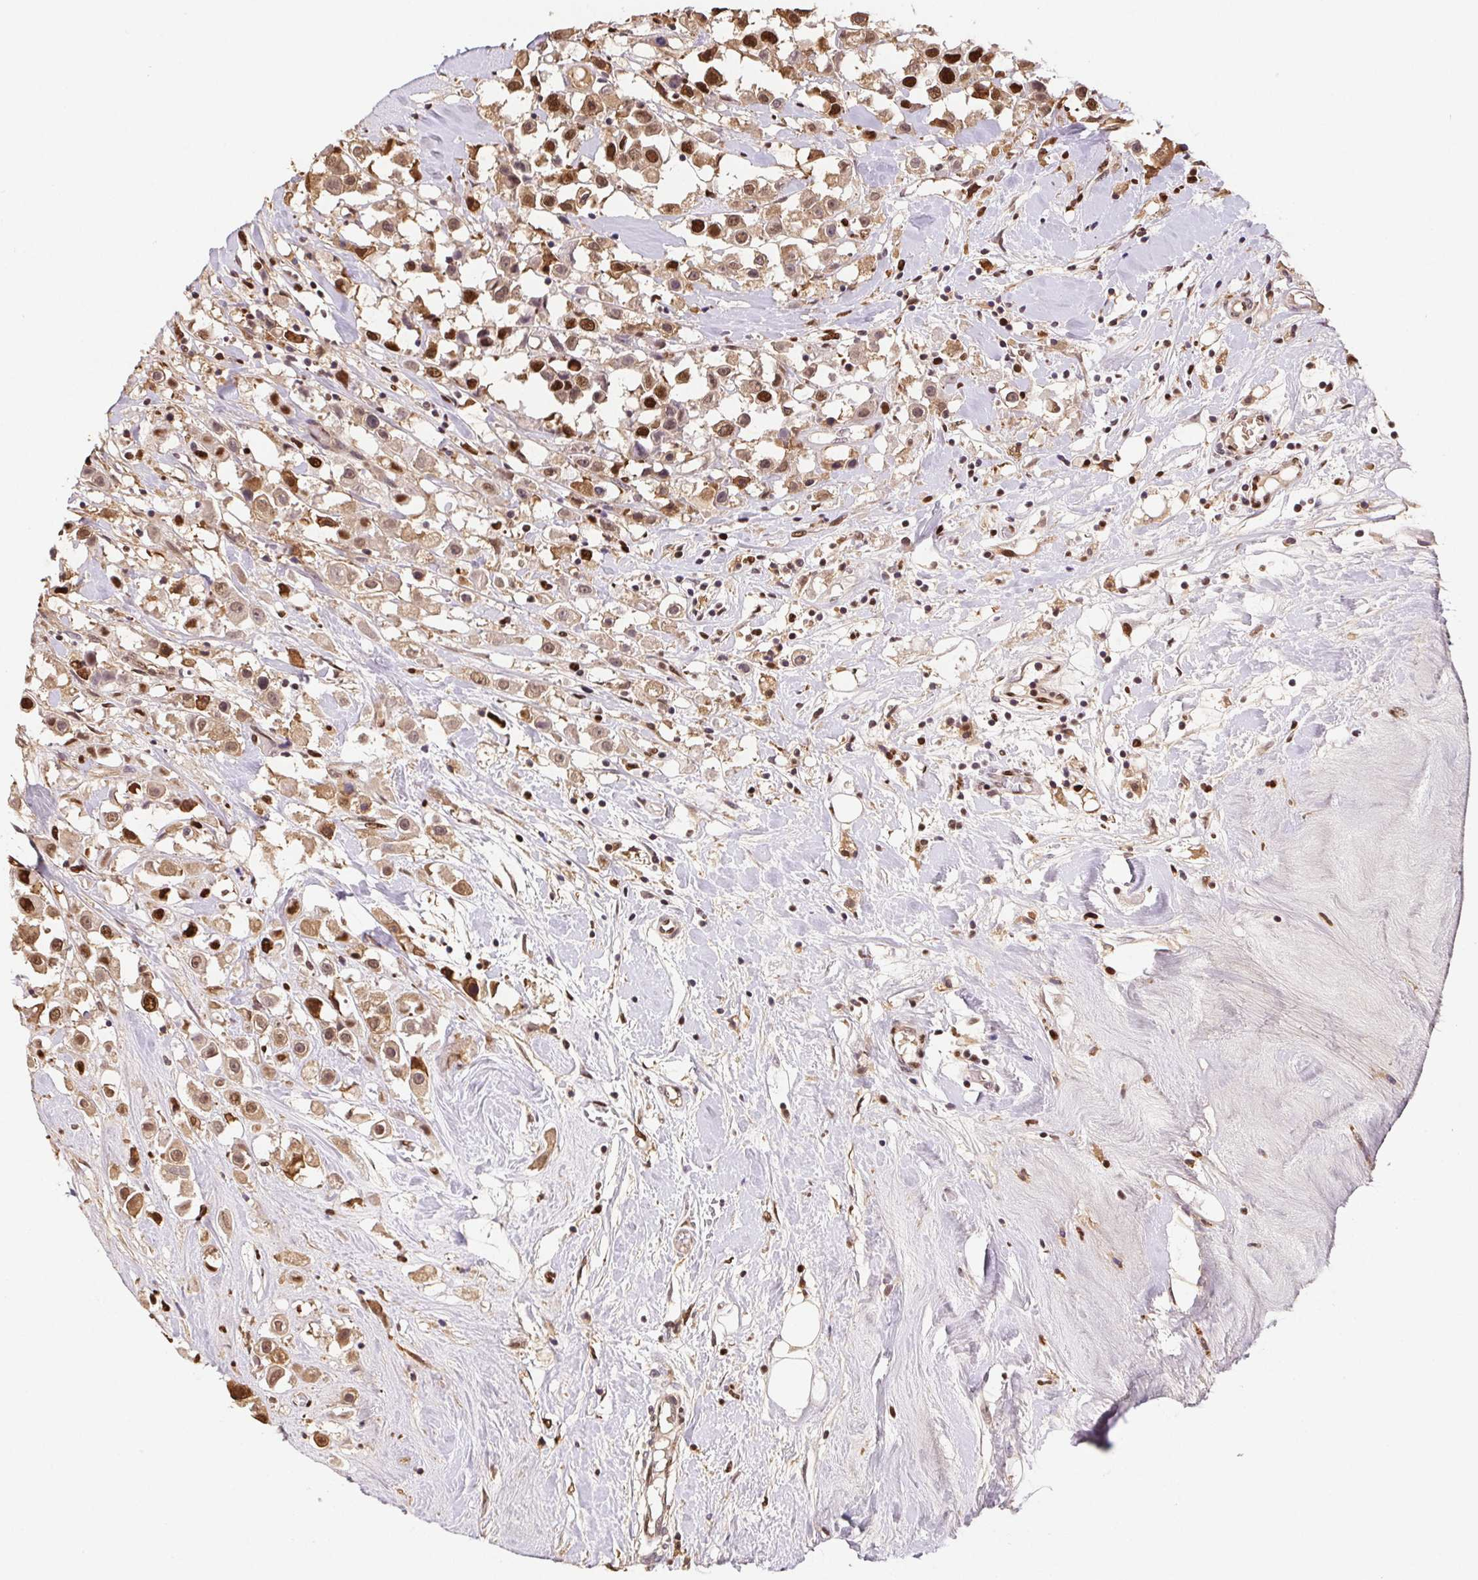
{"staining": {"intensity": "strong", "quantity": ">75%", "location": "nuclear"}, "tissue": "breast cancer", "cell_type": "Tumor cells", "image_type": "cancer", "snomed": [{"axis": "morphology", "description": "Duct carcinoma"}, {"axis": "topography", "description": "Breast"}], "caption": "Protein analysis of breast cancer (intraductal carcinoma) tissue displays strong nuclear staining in approximately >75% of tumor cells. (DAB = brown stain, brightfield microscopy at high magnification).", "gene": "SET", "patient": {"sex": "female", "age": 61}}